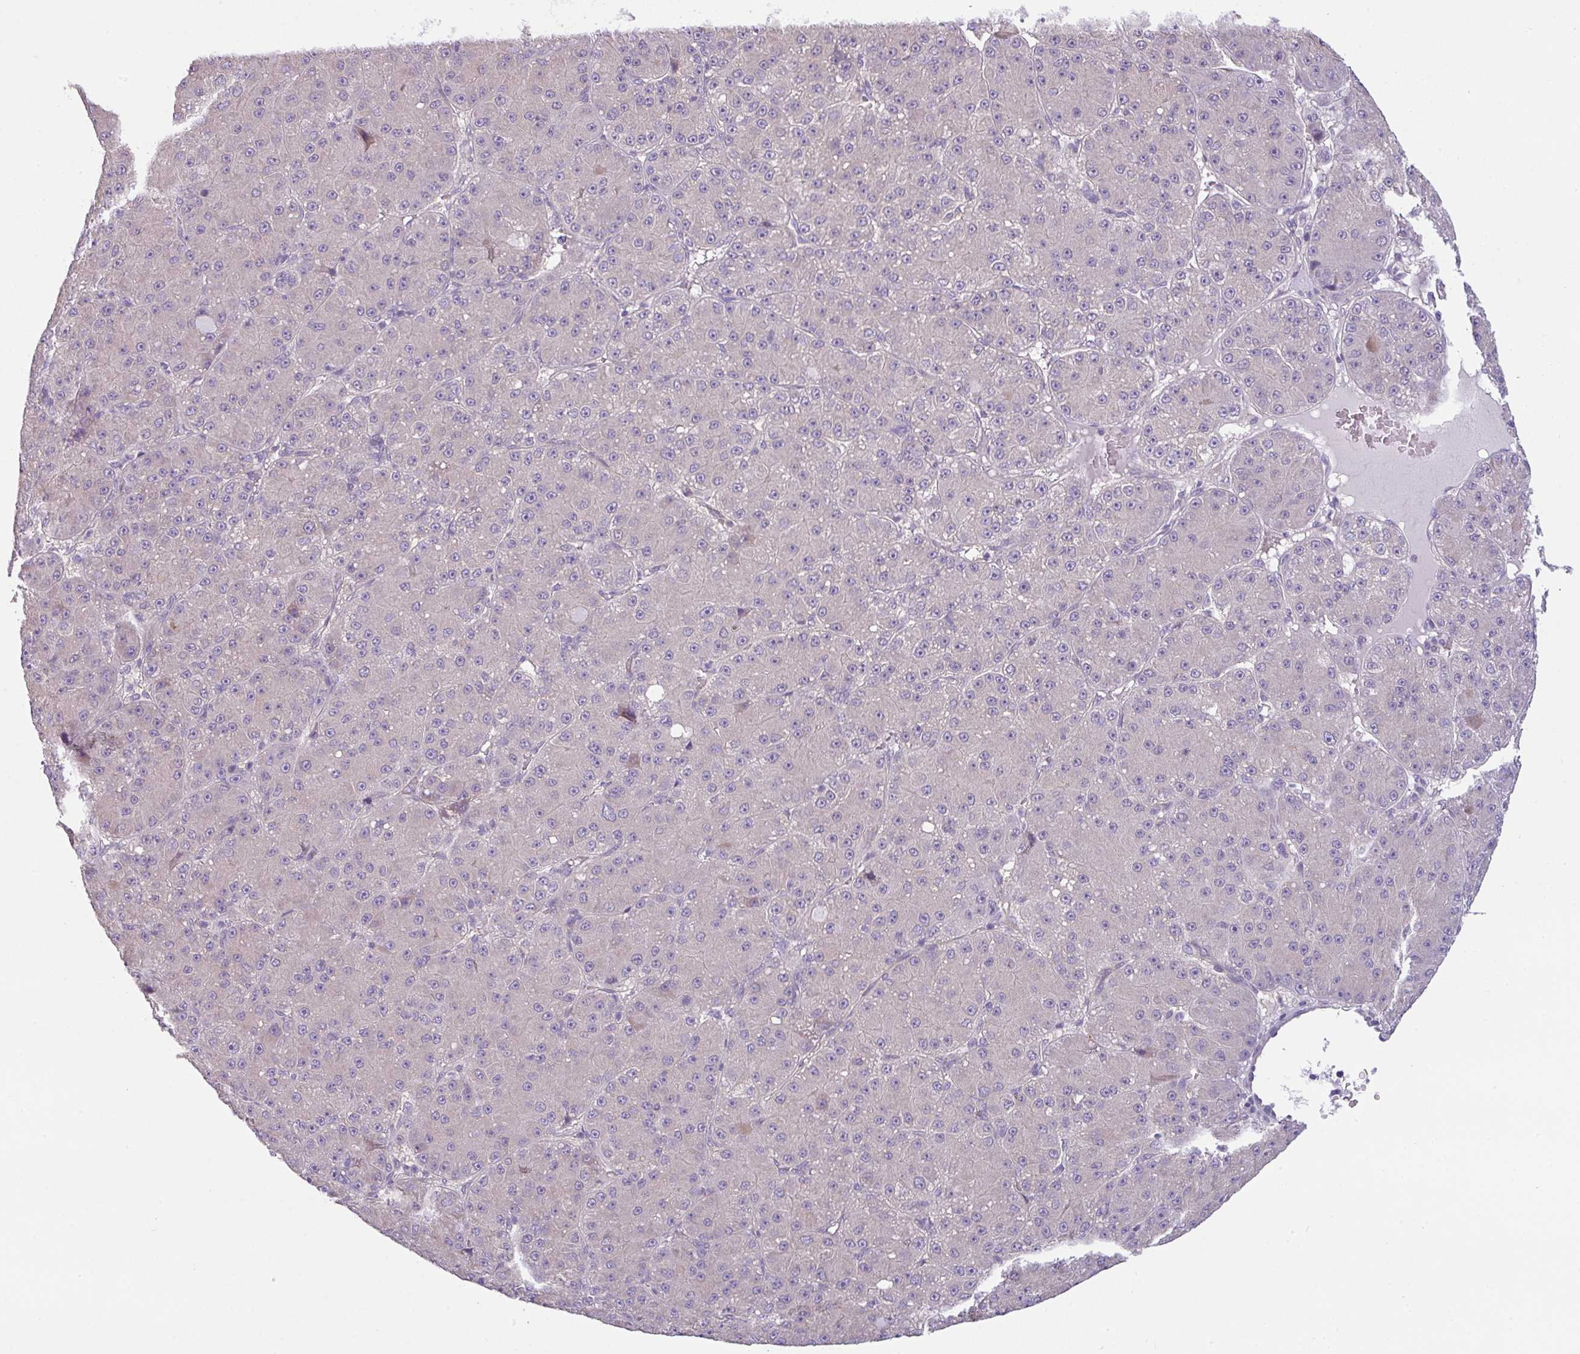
{"staining": {"intensity": "negative", "quantity": "none", "location": "none"}, "tissue": "liver cancer", "cell_type": "Tumor cells", "image_type": "cancer", "snomed": [{"axis": "morphology", "description": "Carcinoma, Hepatocellular, NOS"}, {"axis": "topography", "description": "Liver"}], "caption": "Protein analysis of liver cancer demonstrates no significant staining in tumor cells.", "gene": "FILIP1", "patient": {"sex": "male", "age": 67}}